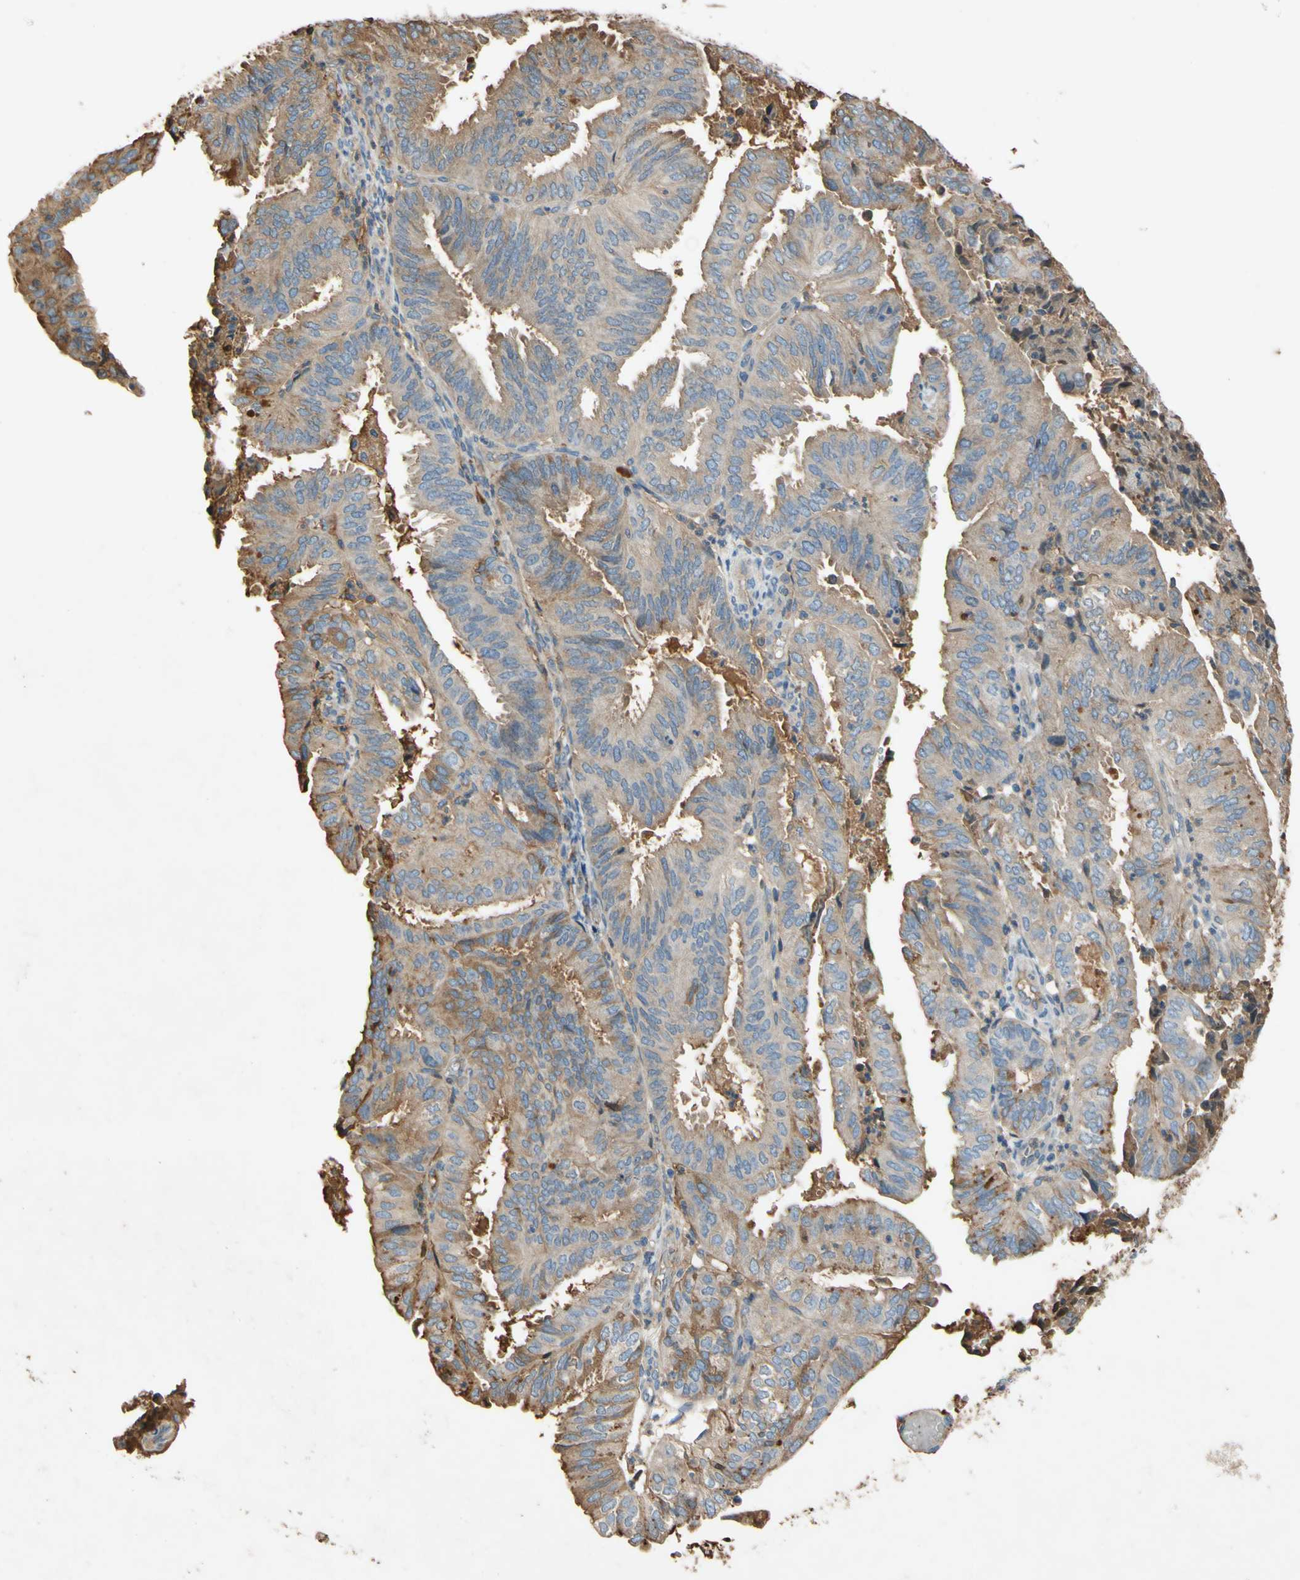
{"staining": {"intensity": "weak", "quantity": ">75%", "location": "cytoplasmic/membranous"}, "tissue": "endometrial cancer", "cell_type": "Tumor cells", "image_type": "cancer", "snomed": [{"axis": "morphology", "description": "Adenocarcinoma, NOS"}, {"axis": "topography", "description": "Uterus"}], "caption": "IHC of human endometrial cancer shows low levels of weak cytoplasmic/membranous expression in approximately >75% of tumor cells.", "gene": "TIMP2", "patient": {"sex": "female", "age": 60}}